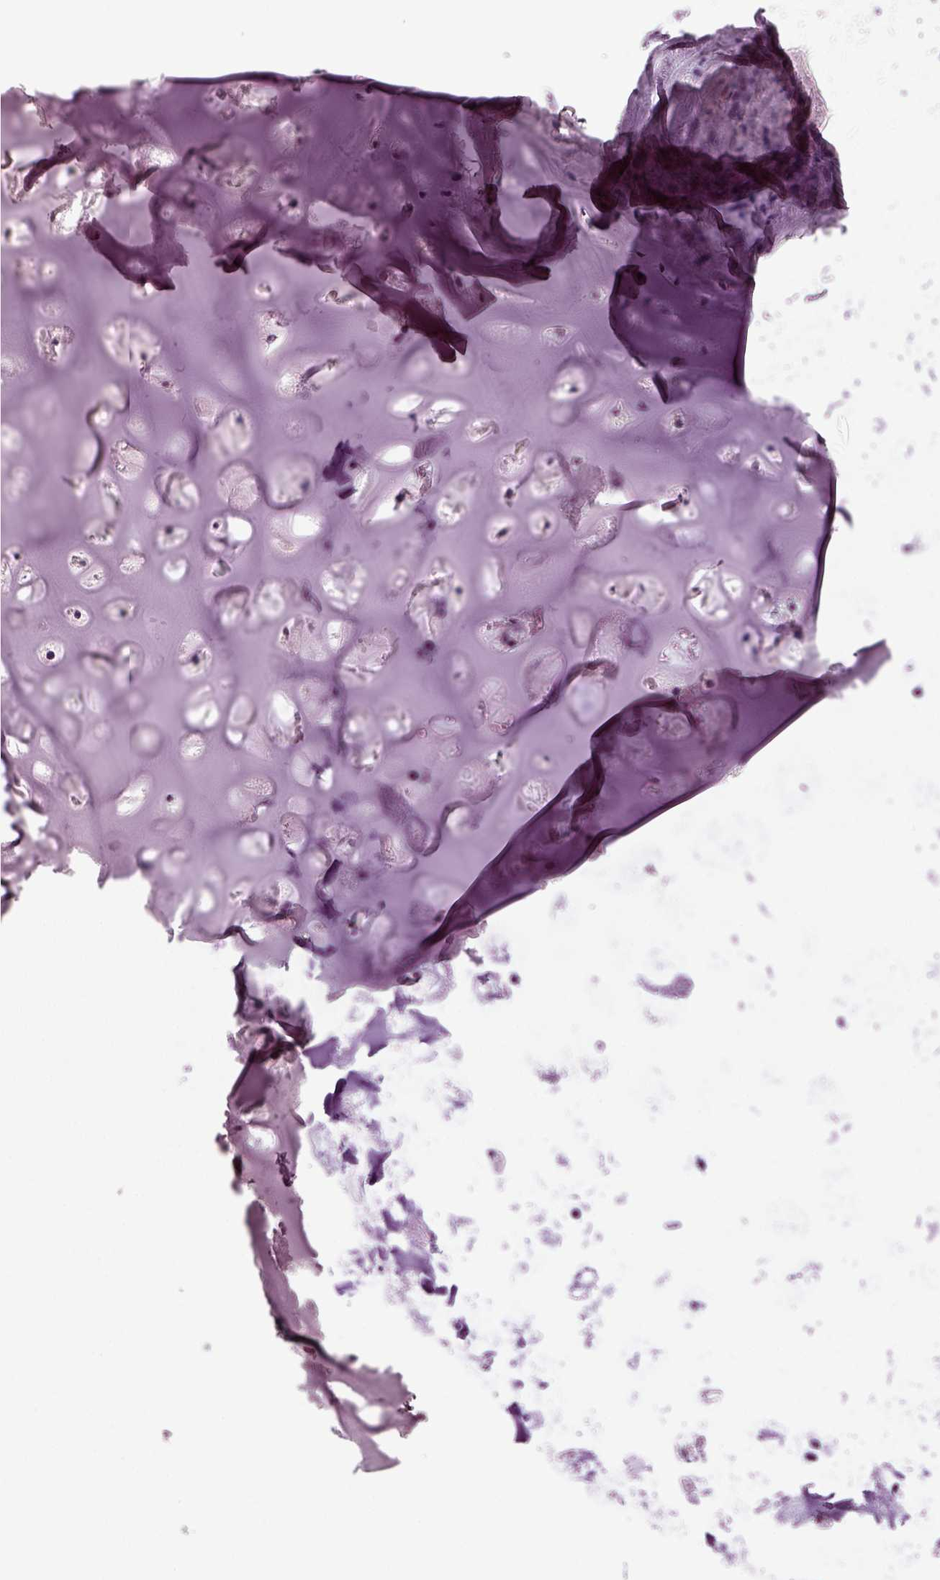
{"staining": {"intensity": "negative", "quantity": "none", "location": "none"}, "tissue": "soft tissue", "cell_type": "Chondrocytes", "image_type": "normal", "snomed": [{"axis": "morphology", "description": "Normal tissue, NOS"}, {"axis": "topography", "description": "Cartilage tissue"}], "caption": "The immunohistochemistry (IHC) histopathology image has no significant positivity in chondrocytes of soft tissue. Nuclei are stained in blue.", "gene": "PLCH2", "patient": {"sex": "male", "age": 62}}